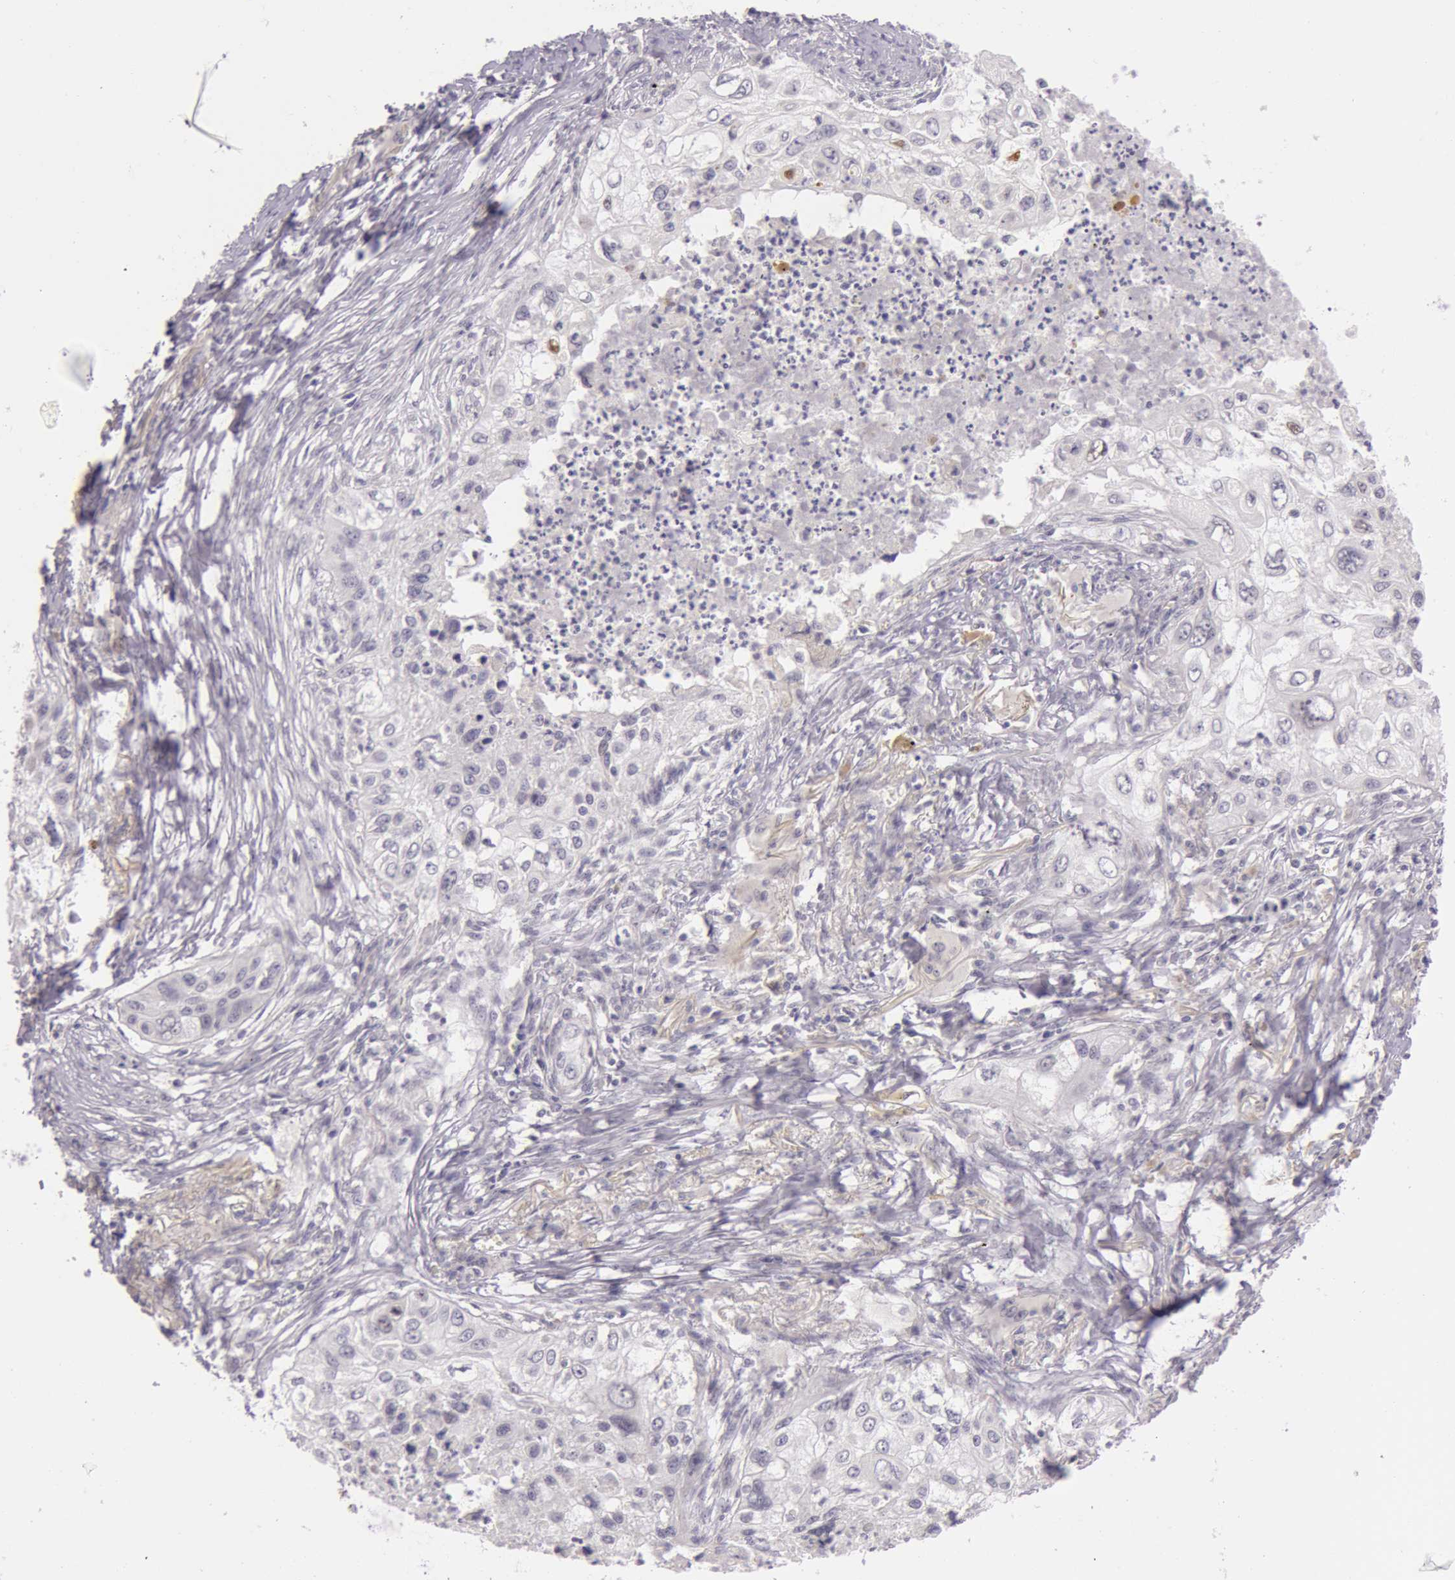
{"staining": {"intensity": "negative", "quantity": "none", "location": "none"}, "tissue": "lung cancer", "cell_type": "Tumor cells", "image_type": "cancer", "snomed": [{"axis": "morphology", "description": "Squamous cell carcinoma, NOS"}, {"axis": "topography", "description": "Lung"}], "caption": "Immunohistochemistry micrograph of neoplastic tissue: human squamous cell carcinoma (lung) stained with DAB shows no significant protein positivity in tumor cells.", "gene": "RBMY1F", "patient": {"sex": "male", "age": 71}}